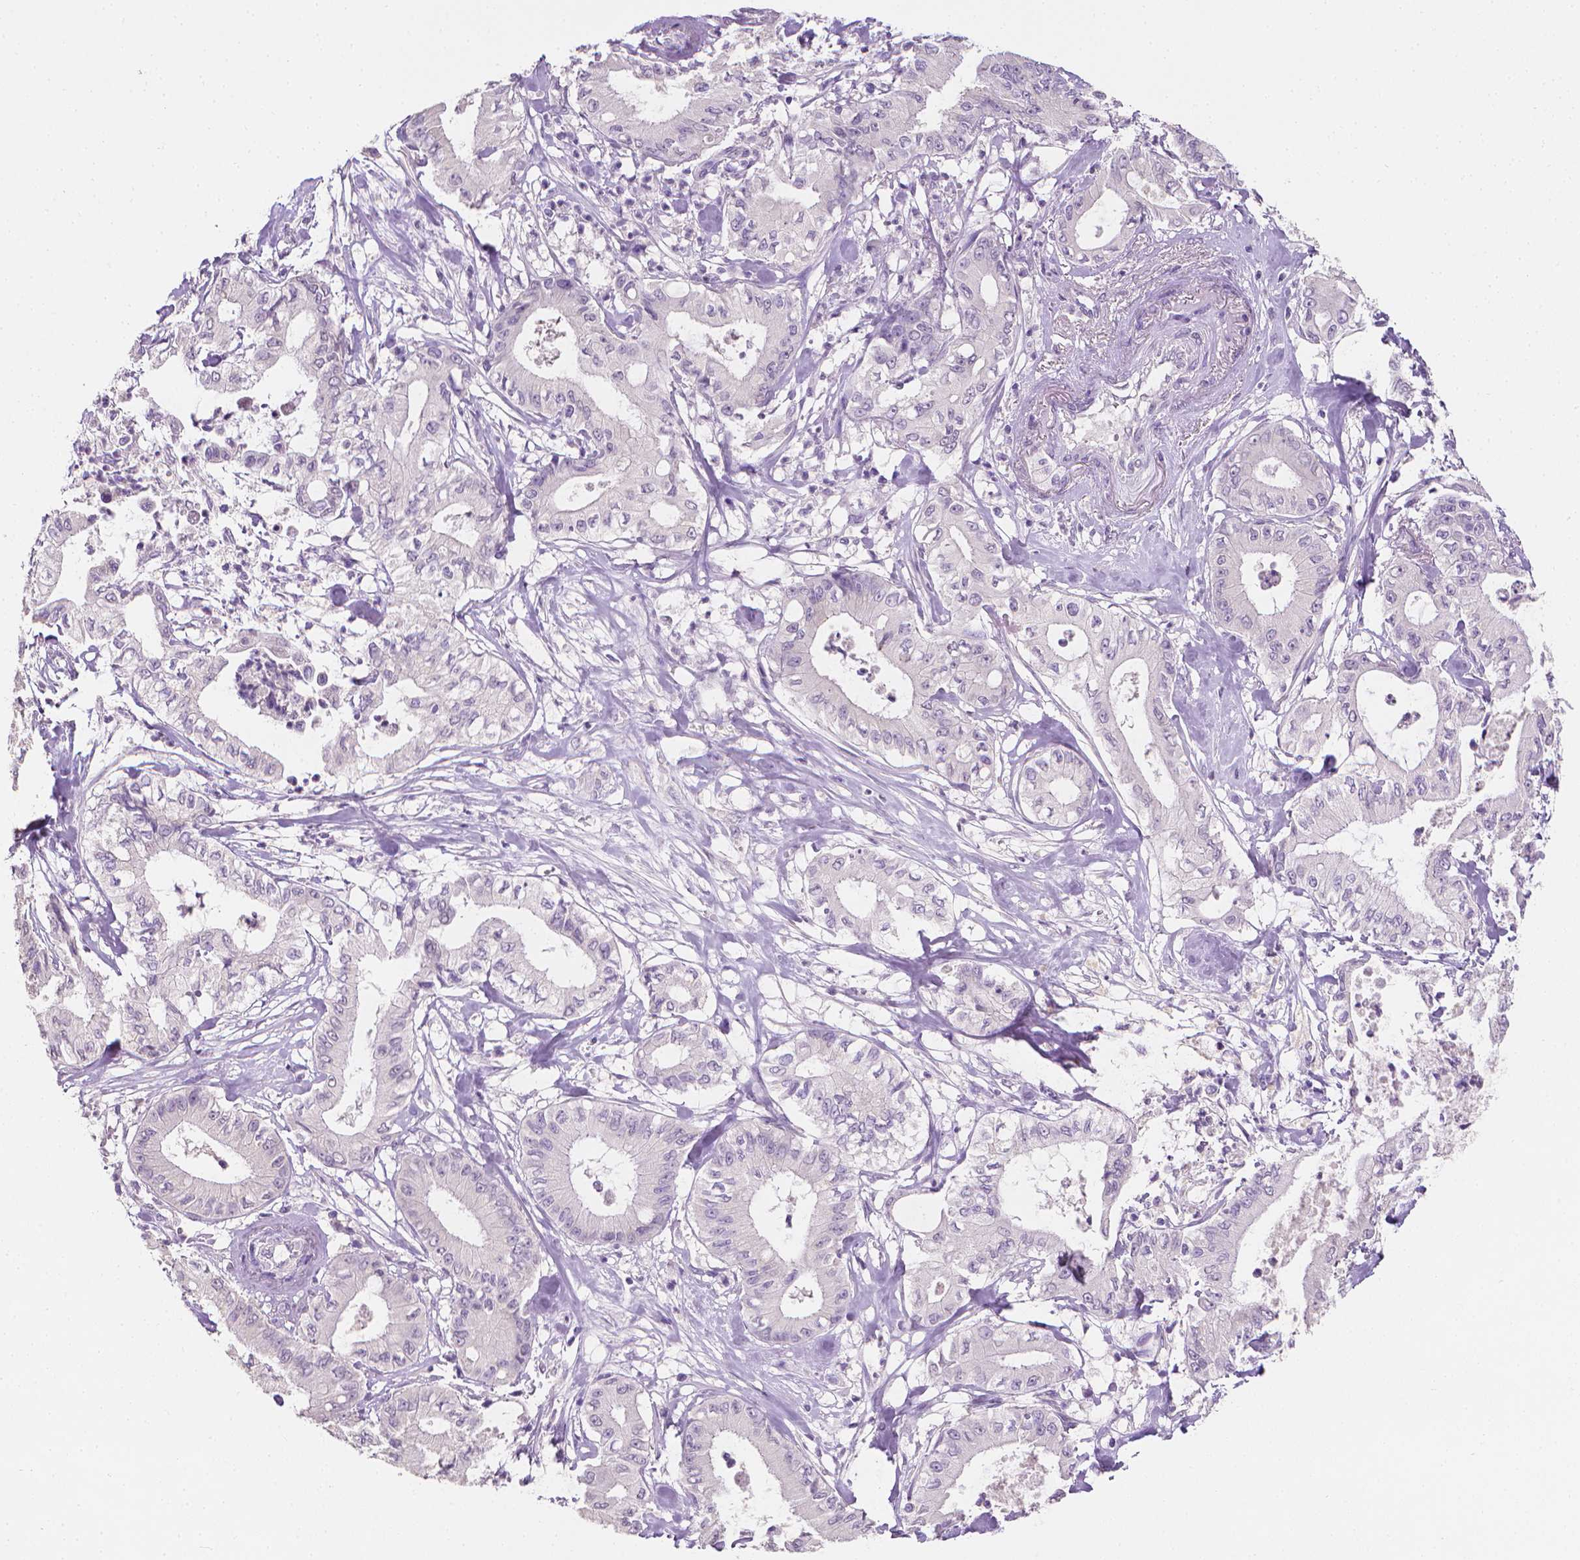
{"staining": {"intensity": "negative", "quantity": "none", "location": "none"}, "tissue": "pancreatic cancer", "cell_type": "Tumor cells", "image_type": "cancer", "snomed": [{"axis": "morphology", "description": "Adenocarcinoma, NOS"}, {"axis": "topography", "description": "Pancreas"}], "caption": "This is an immunohistochemistry micrograph of pancreatic adenocarcinoma. There is no expression in tumor cells.", "gene": "FASN", "patient": {"sex": "male", "age": 71}}